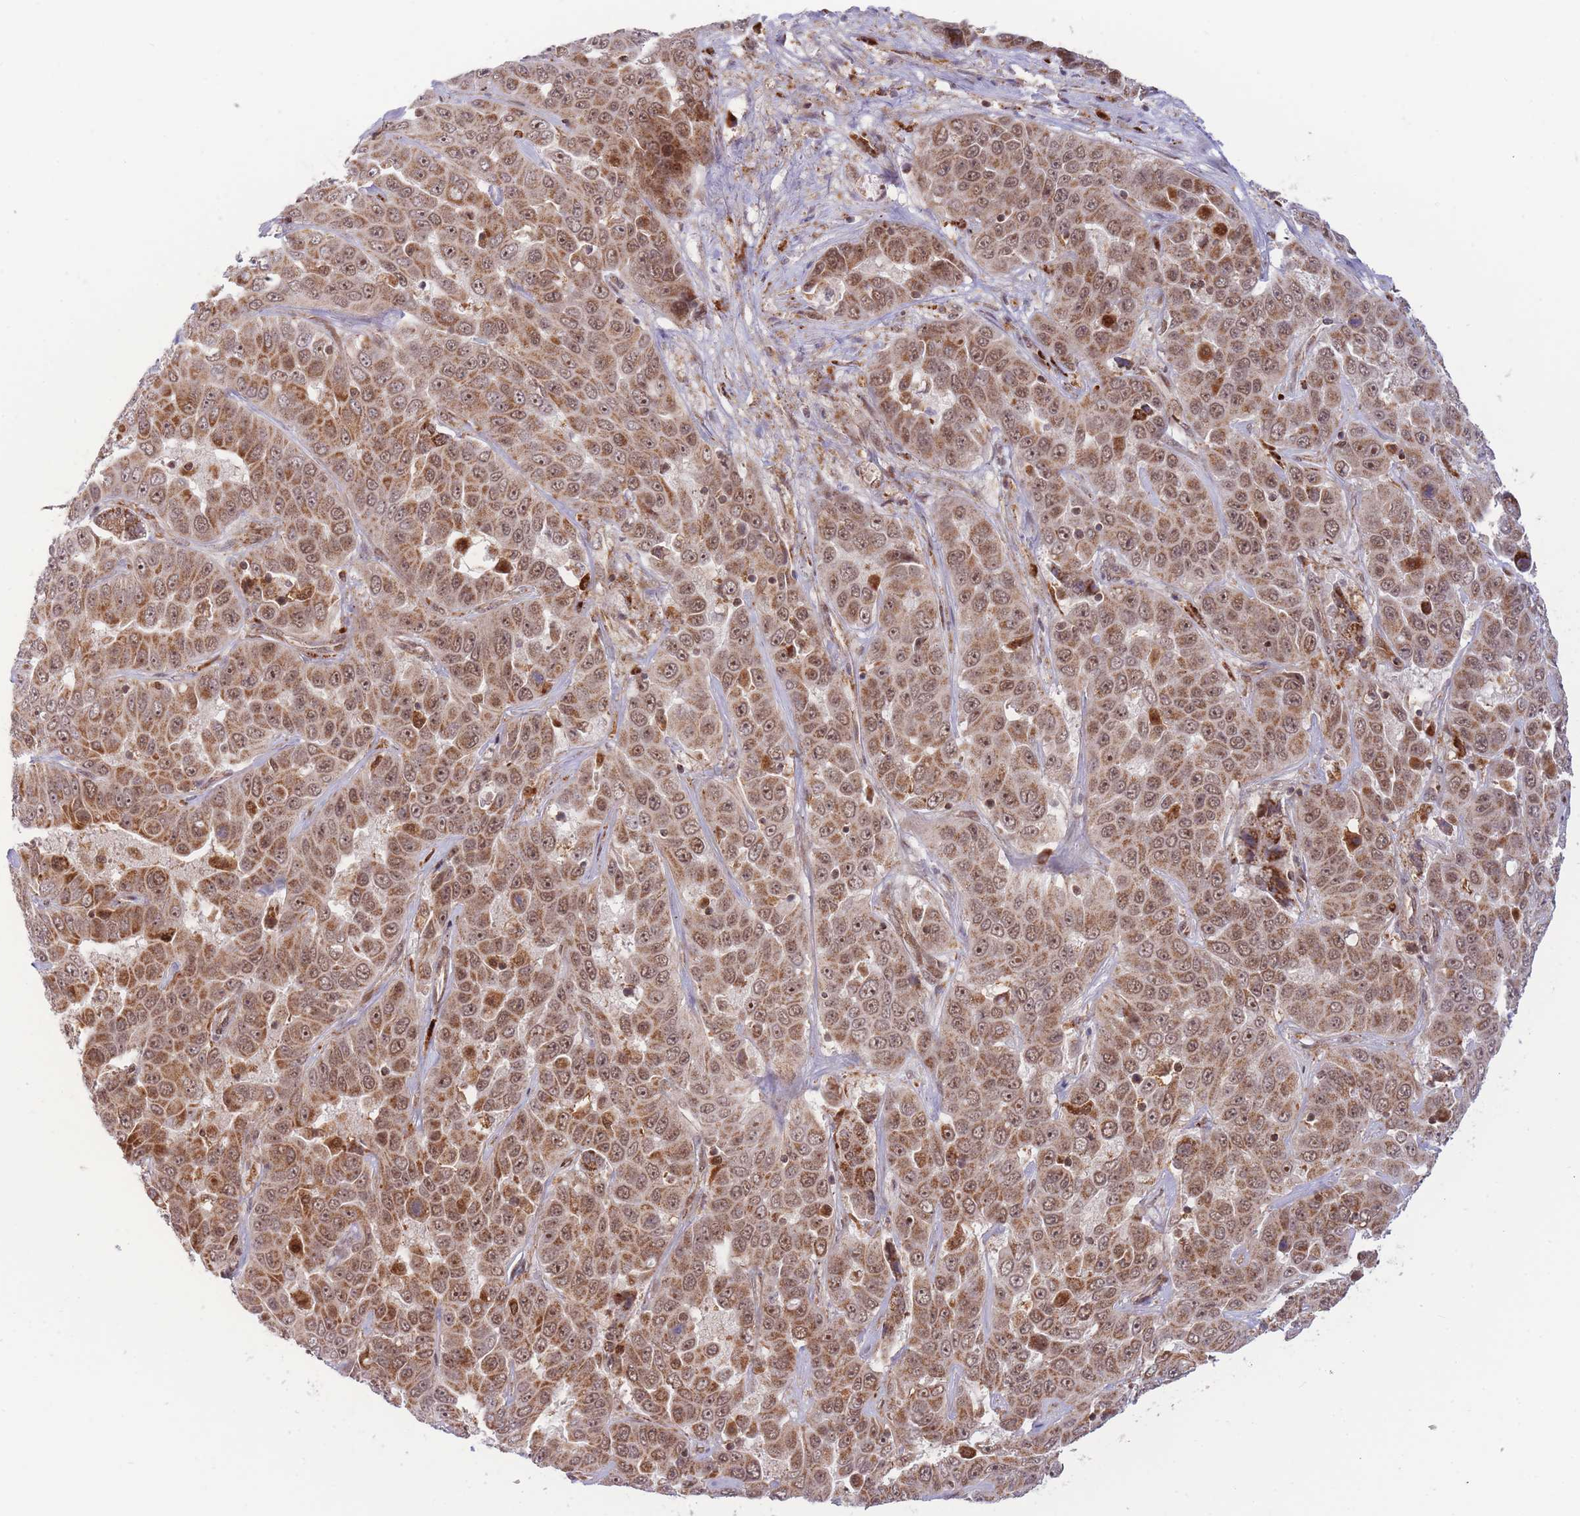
{"staining": {"intensity": "moderate", "quantity": ">75%", "location": "cytoplasmic/membranous,nuclear"}, "tissue": "liver cancer", "cell_type": "Tumor cells", "image_type": "cancer", "snomed": [{"axis": "morphology", "description": "Cholangiocarcinoma"}, {"axis": "topography", "description": "Liver"}], "caption": "Immunohistochemical staining of human liver cancer (cholangiocarcinoma) reveals medium levels of moderate cytoplasmic/membranous and nuclear staining in about >75% of tumor cells.", "gene": "BOD1L1", "patient": {"sex": "female", "age": 52}}